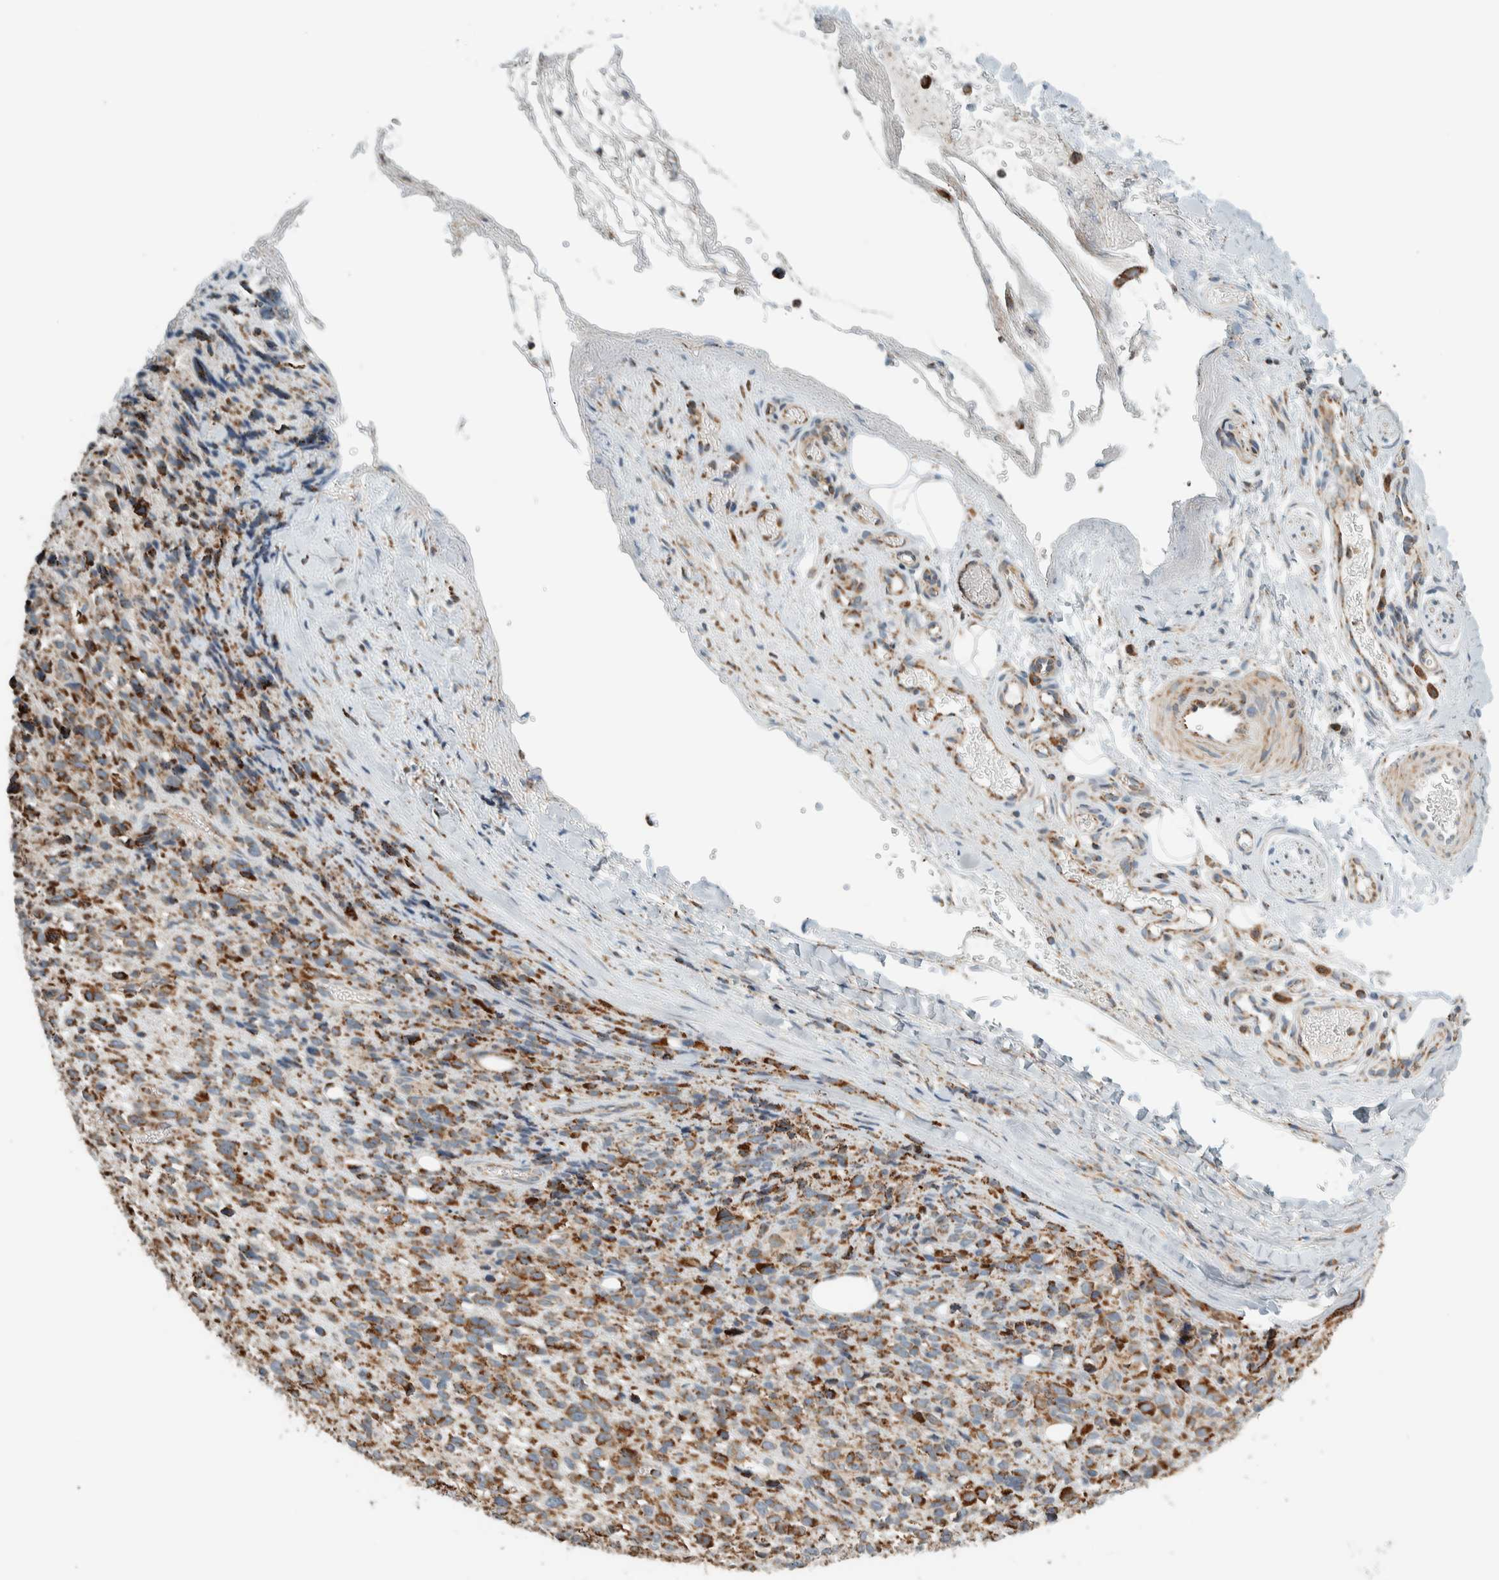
{"staining": {"intensity": "moderate", "quantity": ">75%", "location": "cytoplasmic/membranous"}, "tissue": "melanoma", "cell_type": "Tumor cells", "image_type": "cancer", "snomed": [{"axis": "morphology", "description": "Malignant melanoma, NOS"}, {"axis": "topography", "description": "Skin"}], "caption": "Protein analysis of malignant melanoma tissue reveals moderate cytoplasmic/membranous staining in about >75% of tumor cells.", "gene": "ZNF454", "patient": {"sex": "female", "age": 55}}